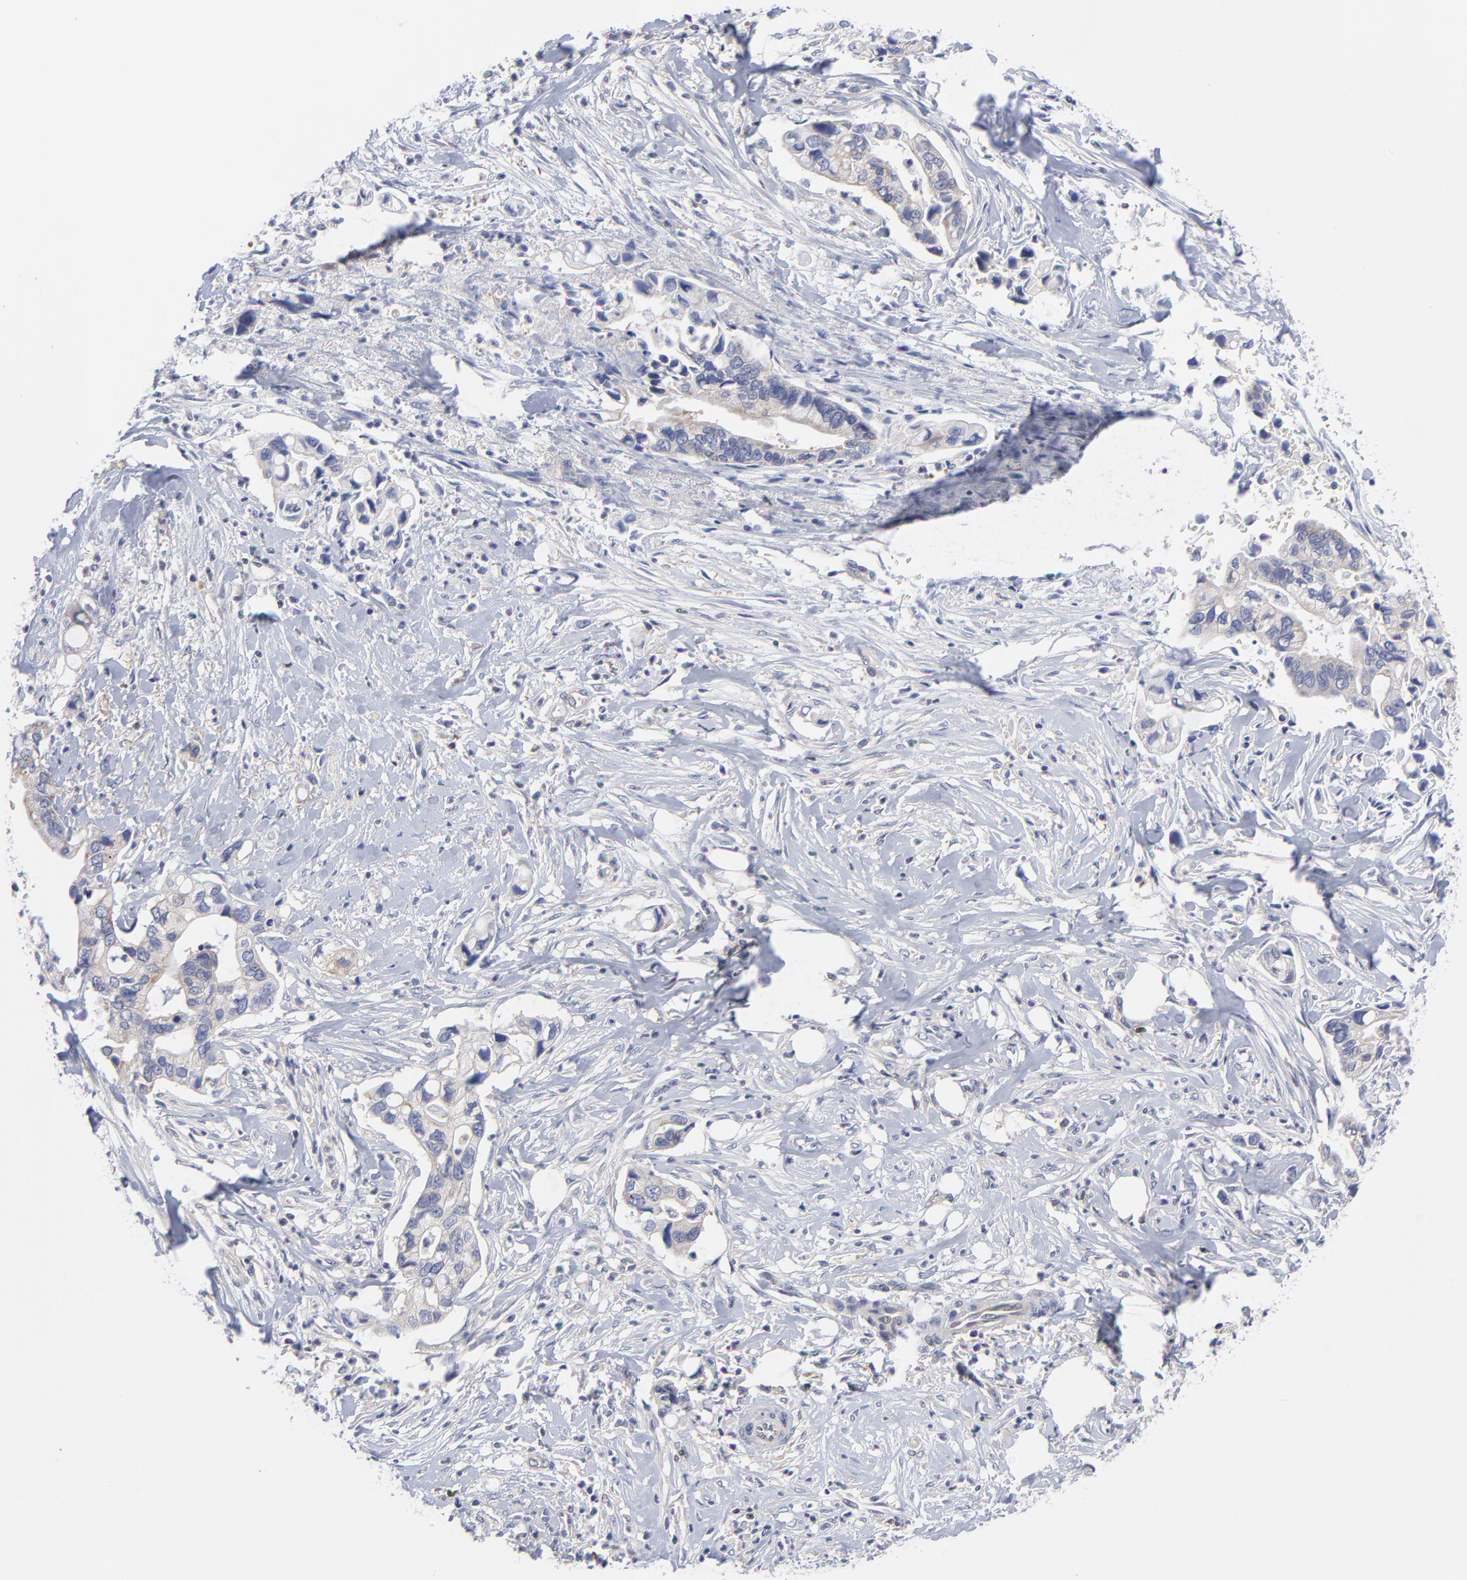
{"staining": {"intensity": "negative", "quantity": "none", "location": "none"}, "tissue": "pancreatic cancer", "cell_type": "Tumor cells", "image_type": "cancer", "snomed": [{"axis": "morphology", "description": "Adenocarcinoma, NOS"}, {"axis": "topography", "description": "Pancreas"}], "caption": "Immunohistochemical staining of pancreatic cancer demonstrates no significant positivity in tumor cells. (DAB (3,3'-diaminobenzidine) IHC visualized using brightfield microscopy, high magnification).", "gene": "NFKBIA", "patient": {"sex": "male", "age": 70}}